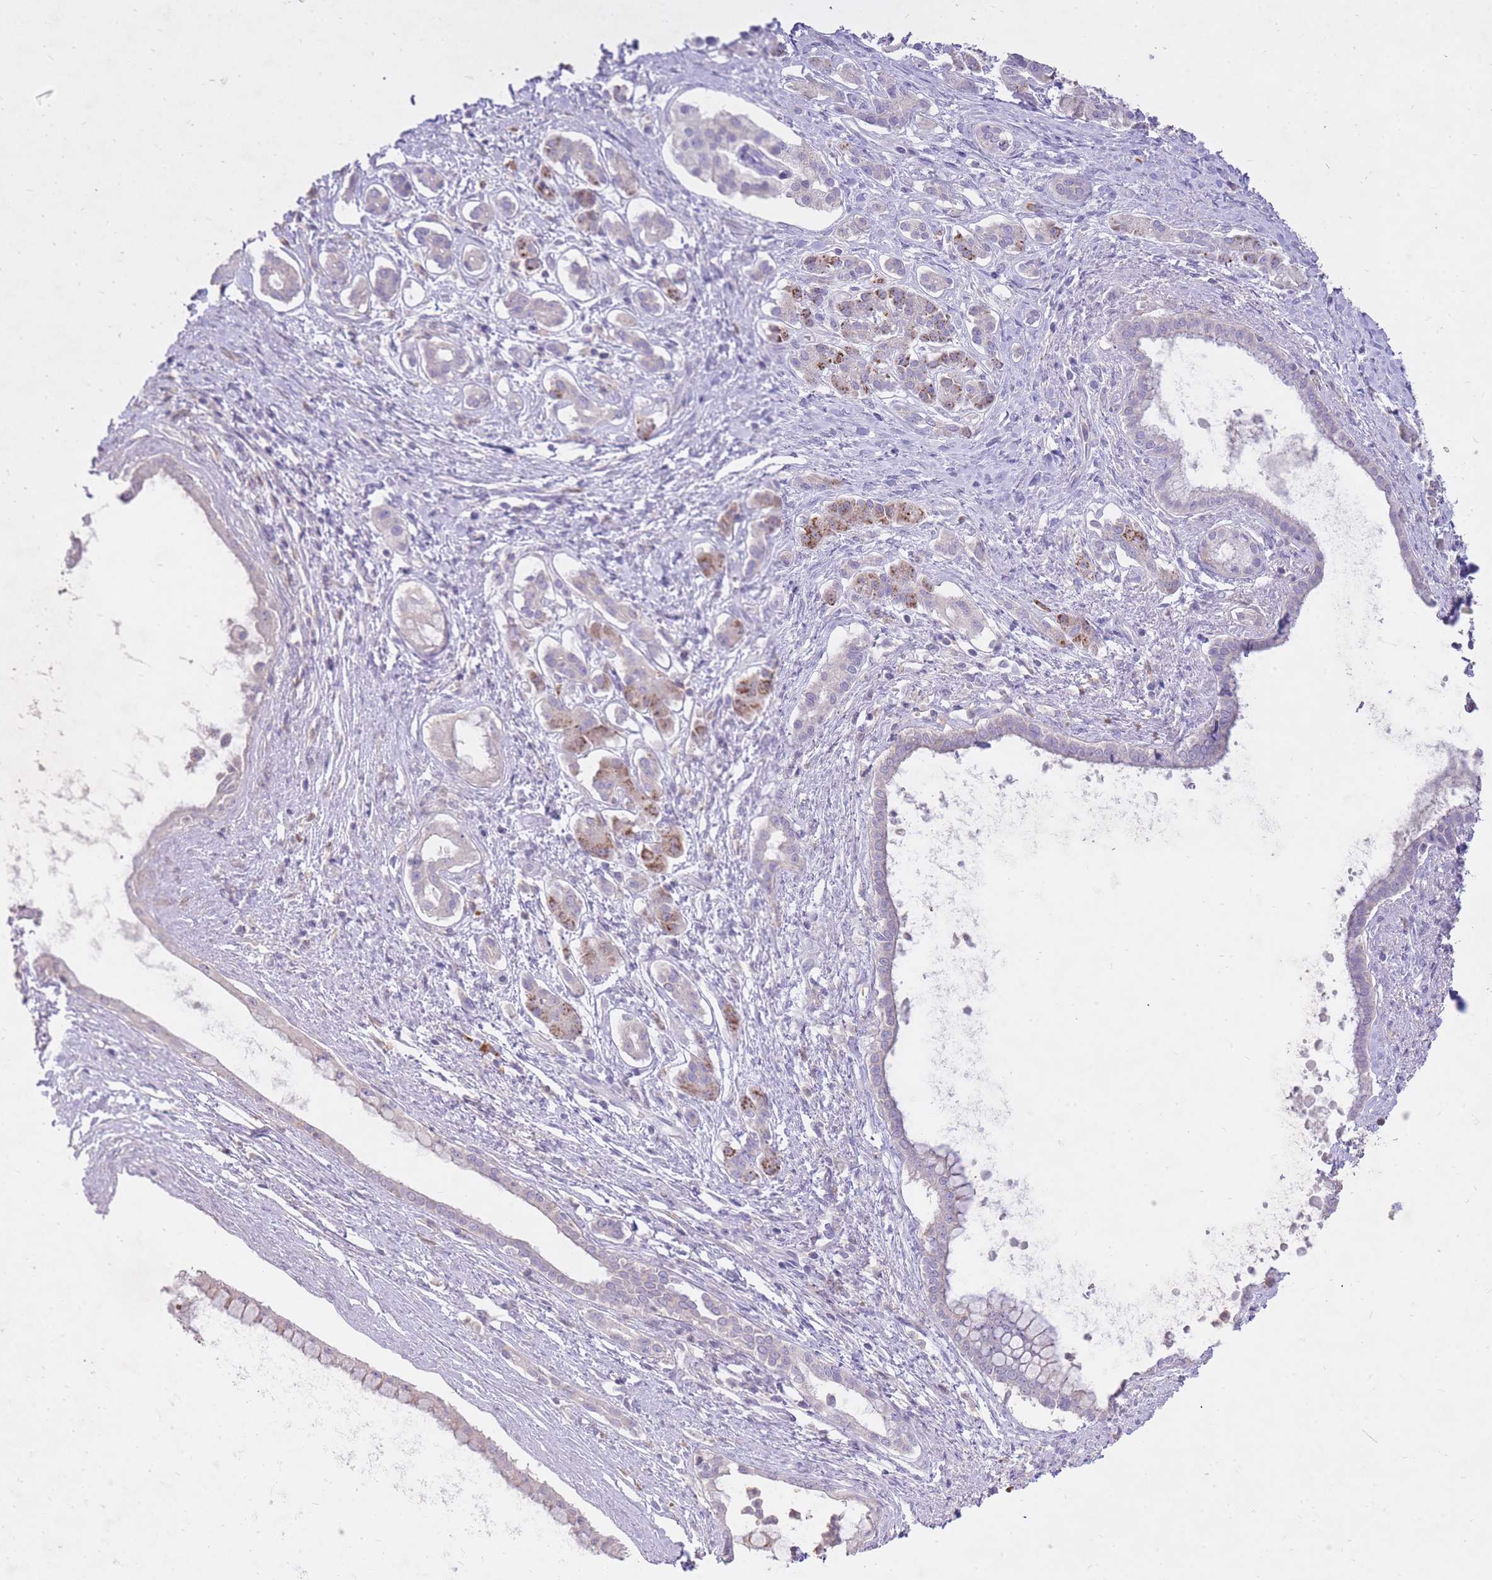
{"staining": {"intensity": "negative", "quantity": "none", "location": "none"}, "tissue": "pancreatic cancer", "cell_type": "Tumor cells", "image_type": "cancer", "snomed": [{"axis": "morphology", "description": "Adenocarcinoma, NOS"}, {"axis": "topography", "description": "Pancreas"}], "caption": "High magnification brightfield microscopy of pancreatic adenocarcinoma stained with DAB (3,3'-diaminobenzidine) (brown) and counterstained with hematoxylin (blue): tumor cells show no significant expression. (DAB (3,3'-diaminobenzidine) immunohistochemistry (IHC) with hematoxylin counter stain).", "gene": "FRG2C", "patient": {"sex": "male", "age": 70}}